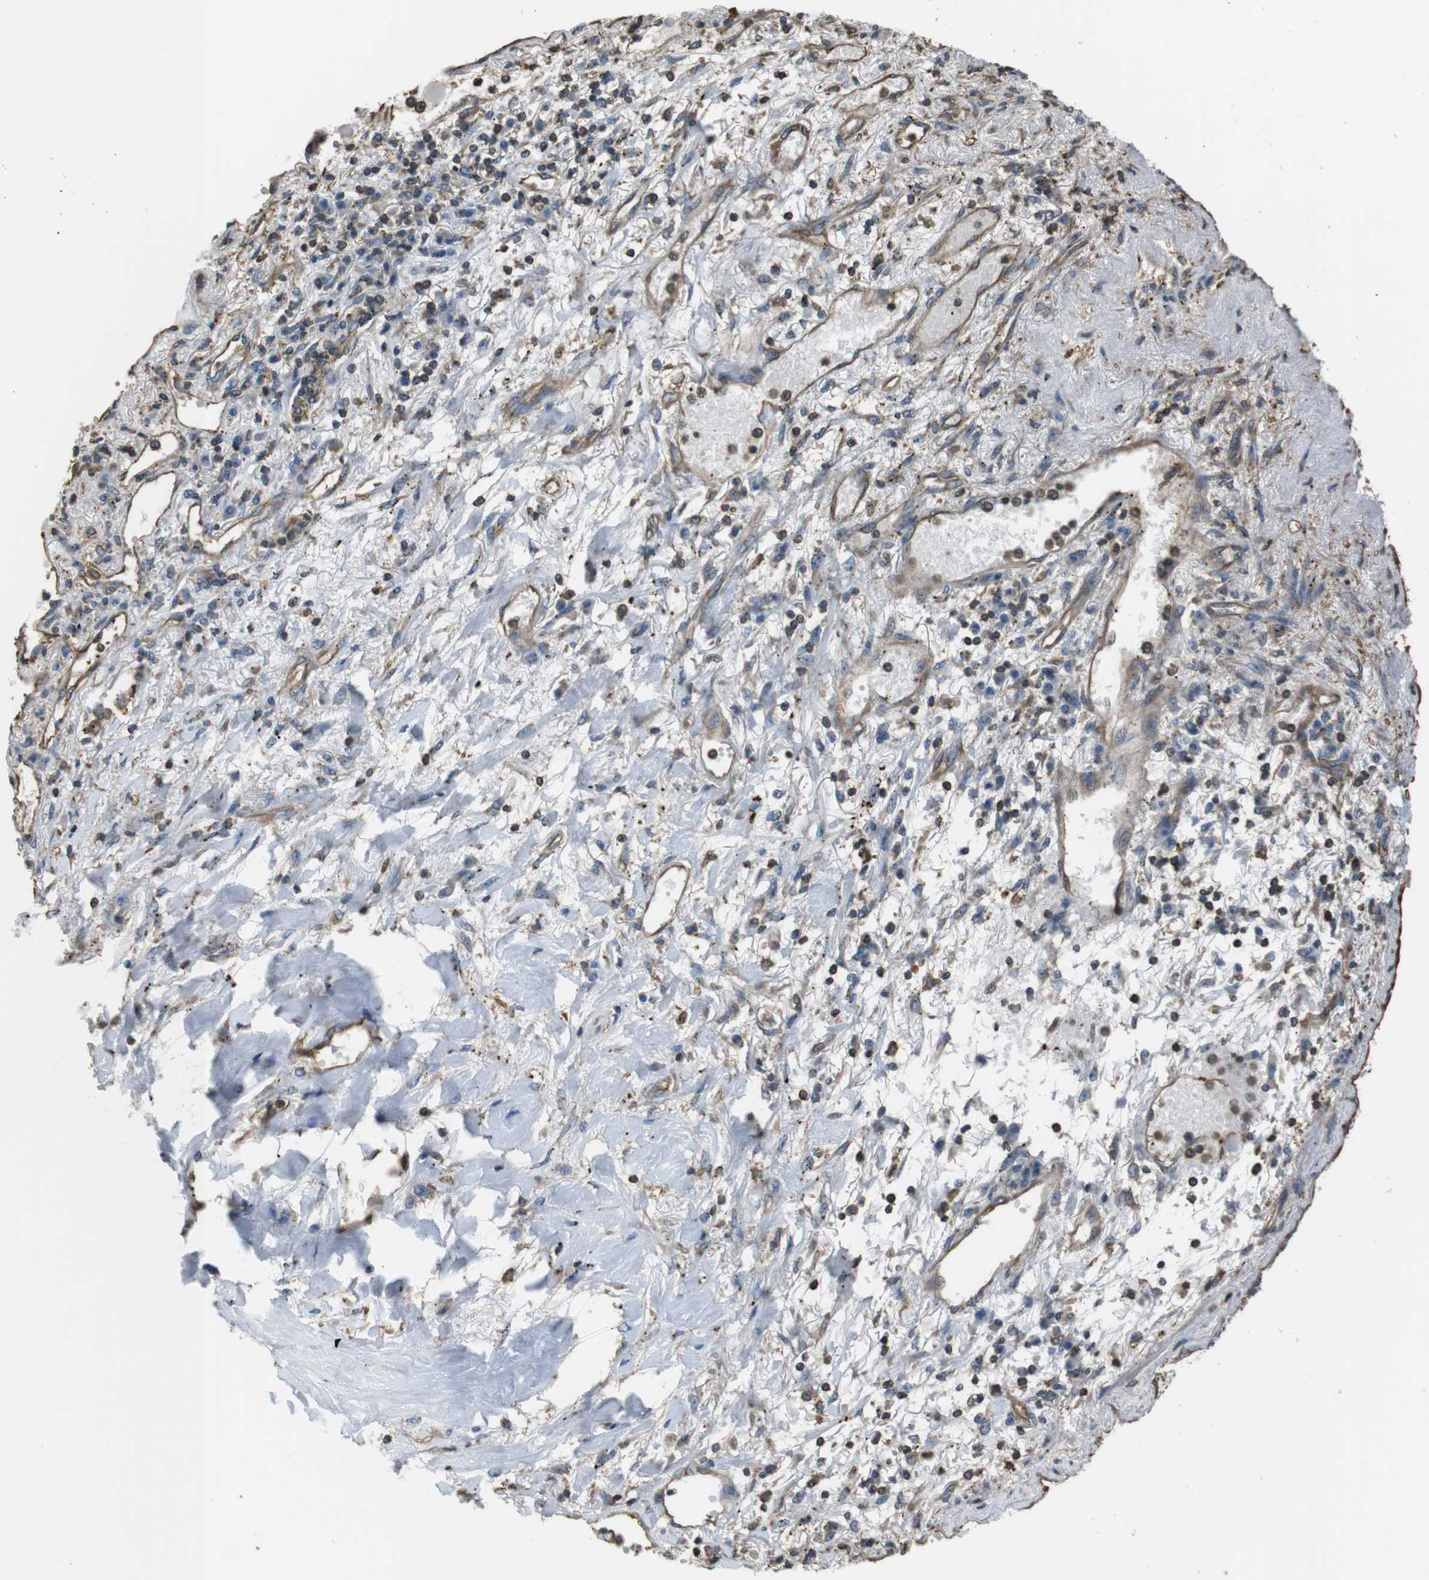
{"staining": {"intensity": "weak", "quantity": "<25%", "location": "cytoplasmic/membranous"}, "tissue": "lung cancer", "cell_type": "Tumor cells", "image_type": "cancer", "snomed": [{"axis": "morphology", "description": "Adenocarcinoma, NOS"}, {"axis": "topography", "description": "Lung"}], "caption": "Immunohistochemistry image of neoplastic tissue: human adenocarcinoma (lung) stained with DAB demonstrates no significant protein expression in tumor cells.", "gene": "FCAR", "patient": {"sex": "male", "age": 49}}